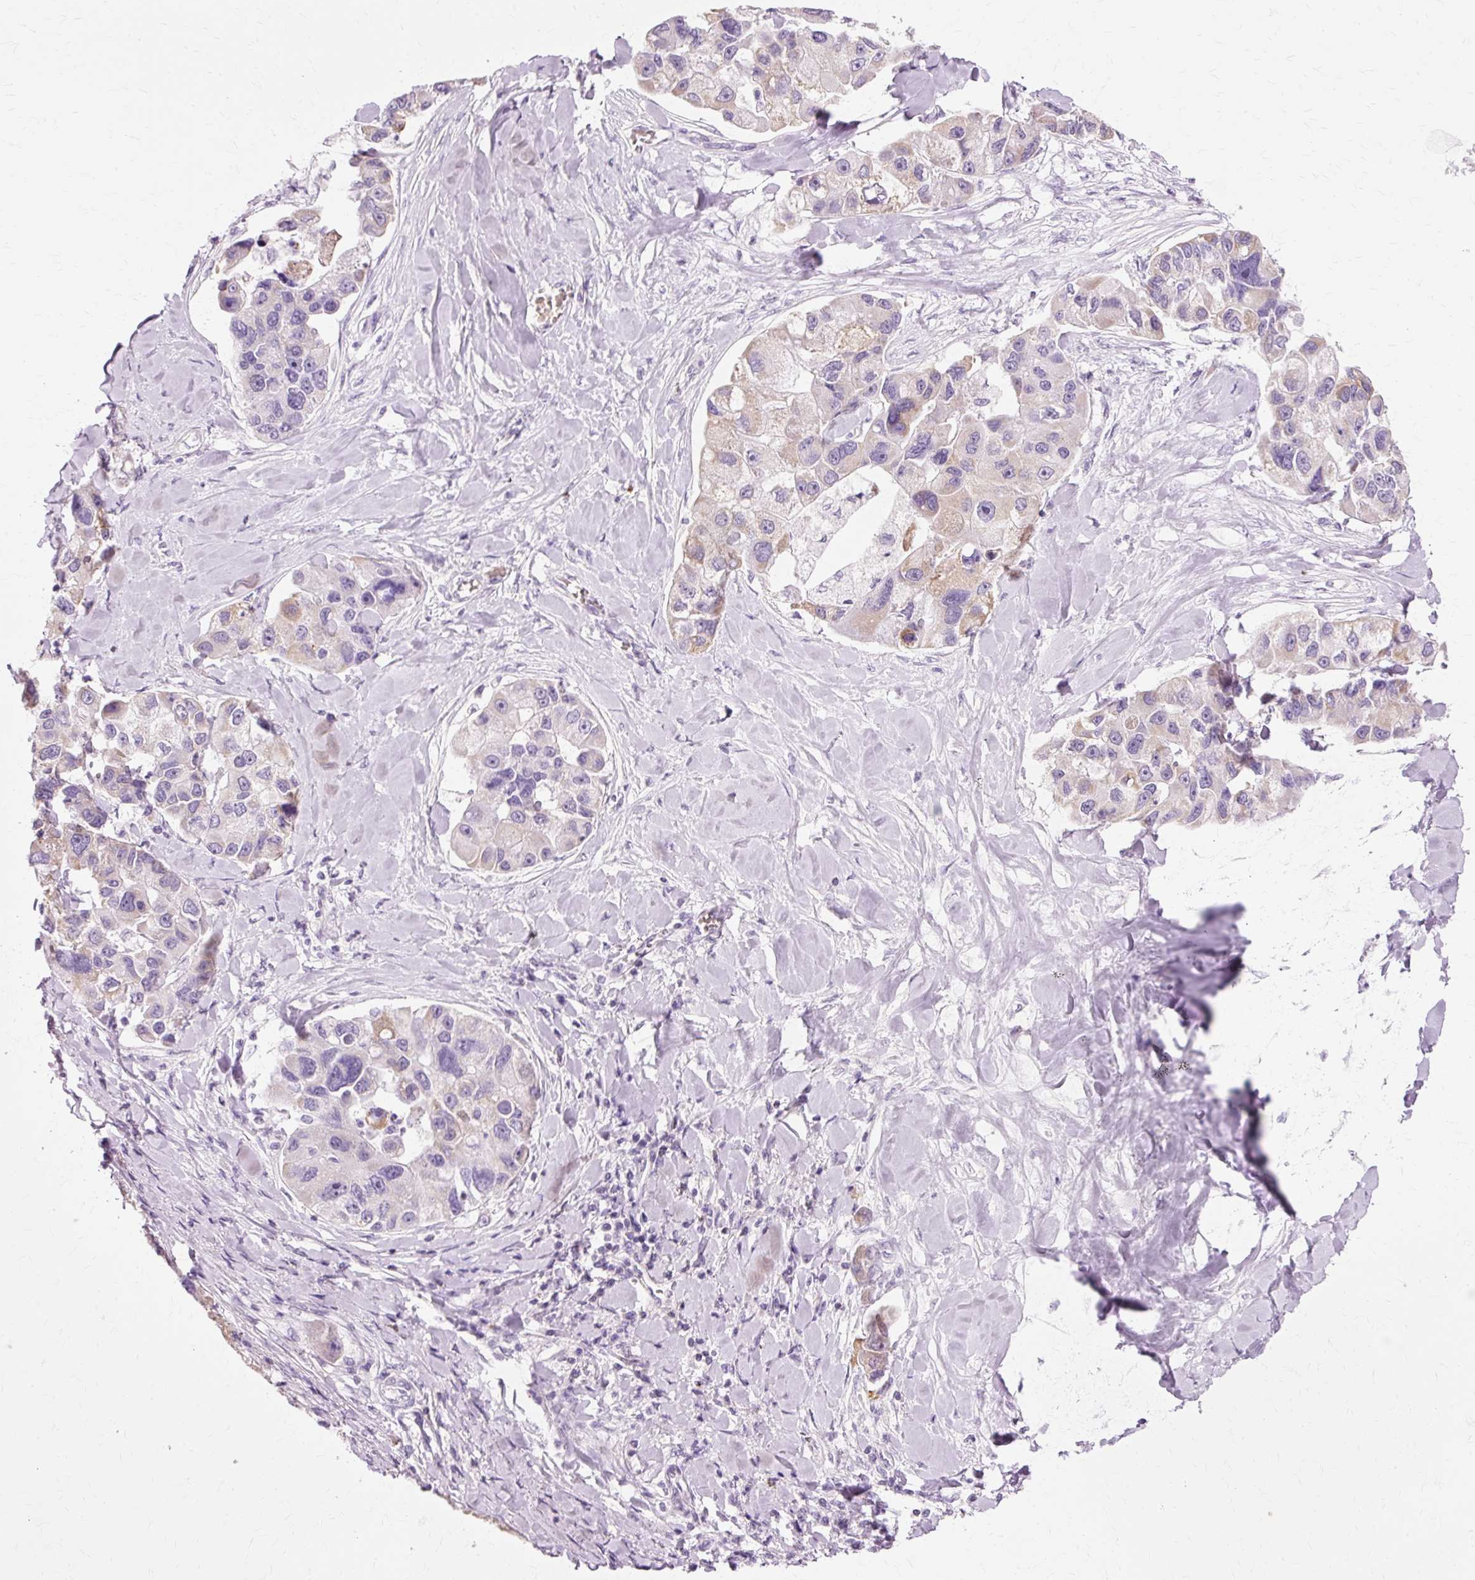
{"staining": {"intensity": "weak", "quantity": "<25%", "location": "cytoplasmic/membranous"}, "tissue": "lung cancer", "cell_type": "Tumor cells", "image_type": "cancer", "snomed": [{"axis": "morphology", "description": "Adenocarcinoma, NOS"}, {"axis": "topography", "description": "Lung"}], "caption": "IHC micrograph of neoplastic tissue: human adenocarcinoma (lung) stained with DAB displays no significant protein staining in tumor cells.", "gene": "VN1R2", "patient": {"sex": "female", "age": 54}}